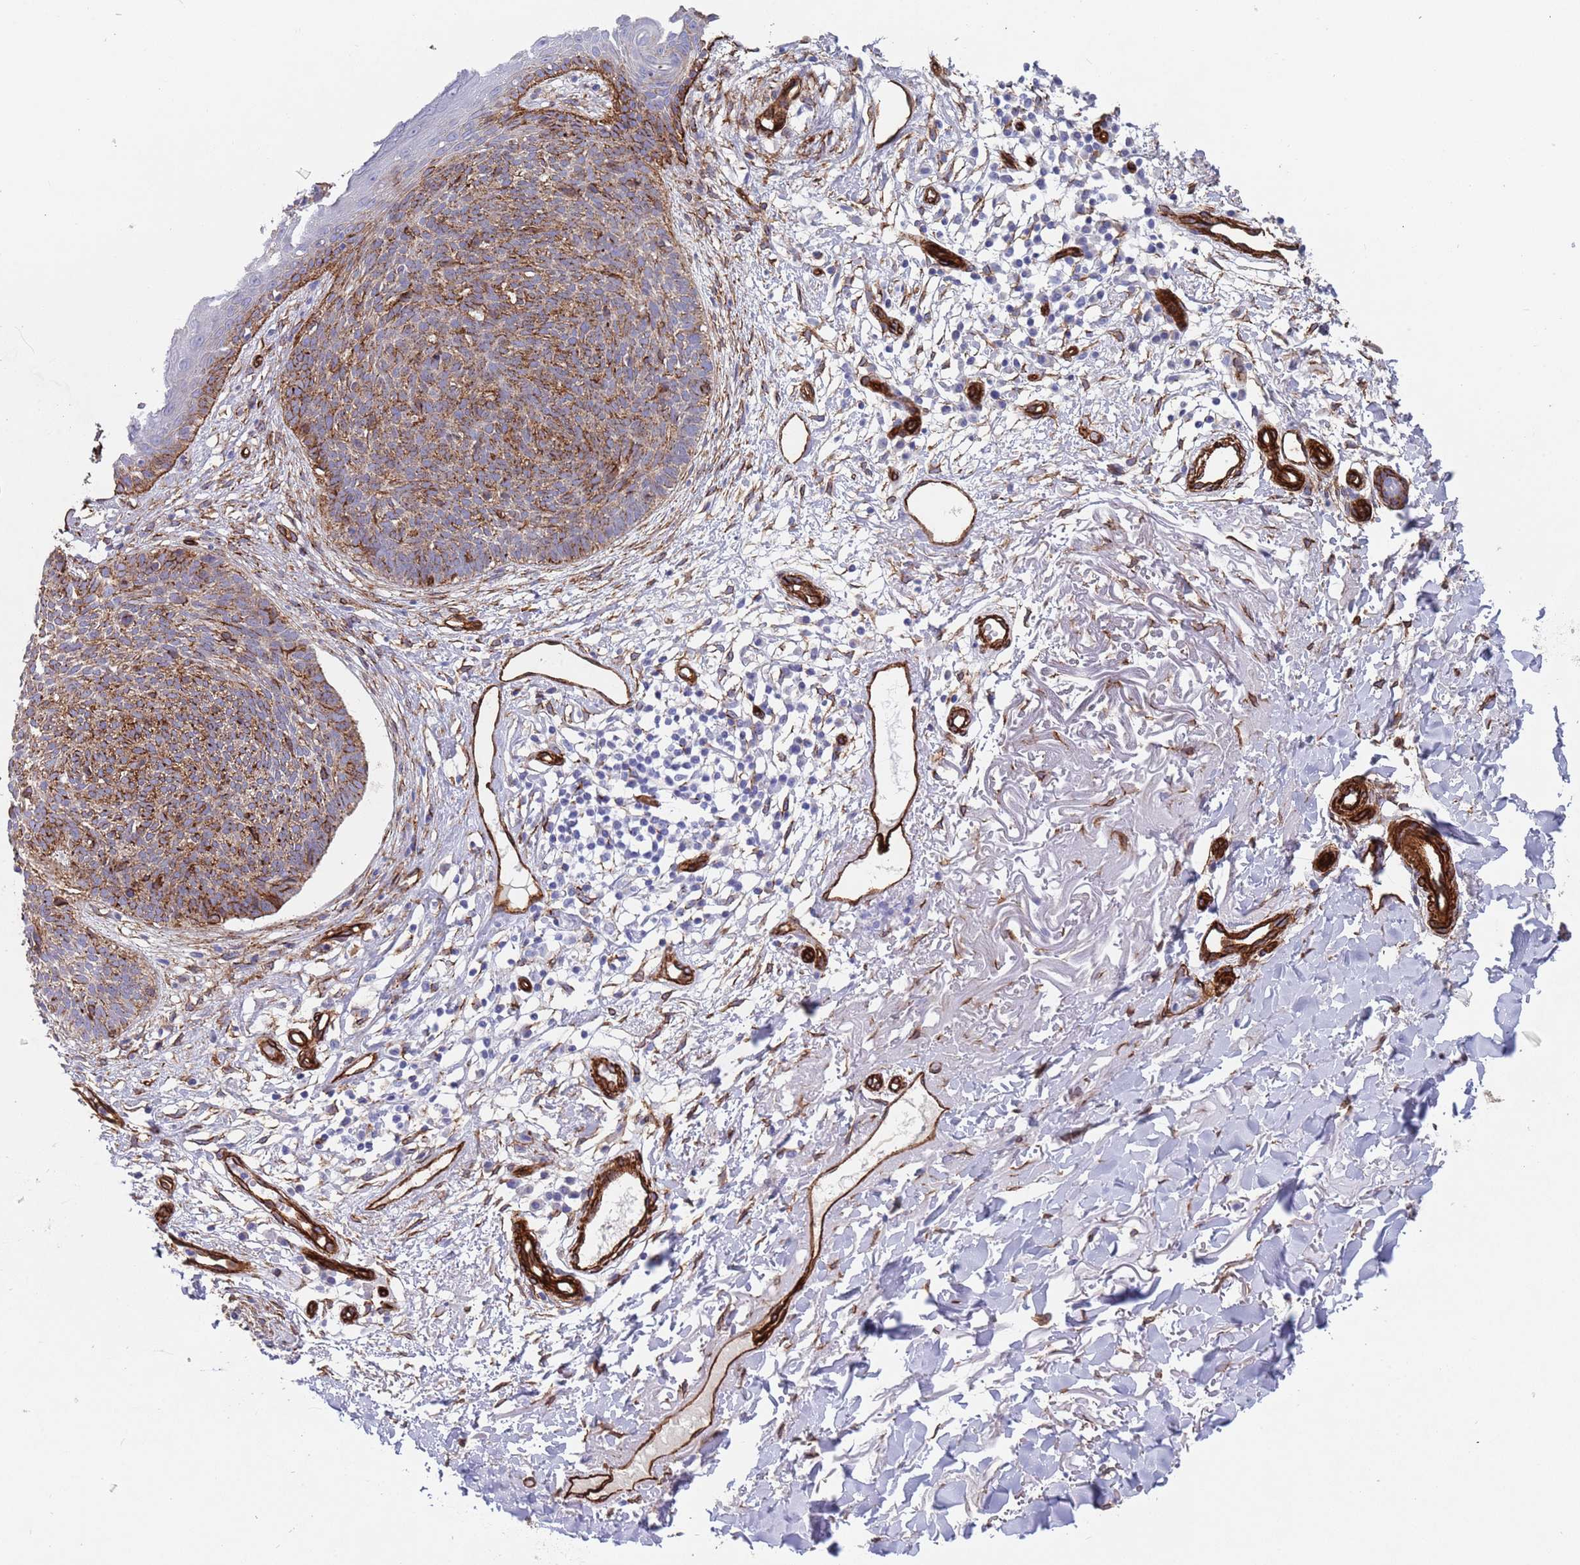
{"staining": {"intensity": "moderate", "quantity": ">75%", "location": "cytoplasmic/membranous"}, "tissue": "skin cancer", "cell_type": "Tumor cells", "image_type": "cancer", "snomed": [{"axis": "morphology", "description": "Basal cell carcinoma"}, {"axis": "topography", "description": "Skin"}], "caption": "Protein staining shows moderate cytoplasmic/membranous positivity in about >75% of tumor cells in skin cancer (basal cell carcinoma). (IHC, brightfield microscopy, high magnification).", "gene": "CAV2", "patient": {"sex": "male", "age": 84}}